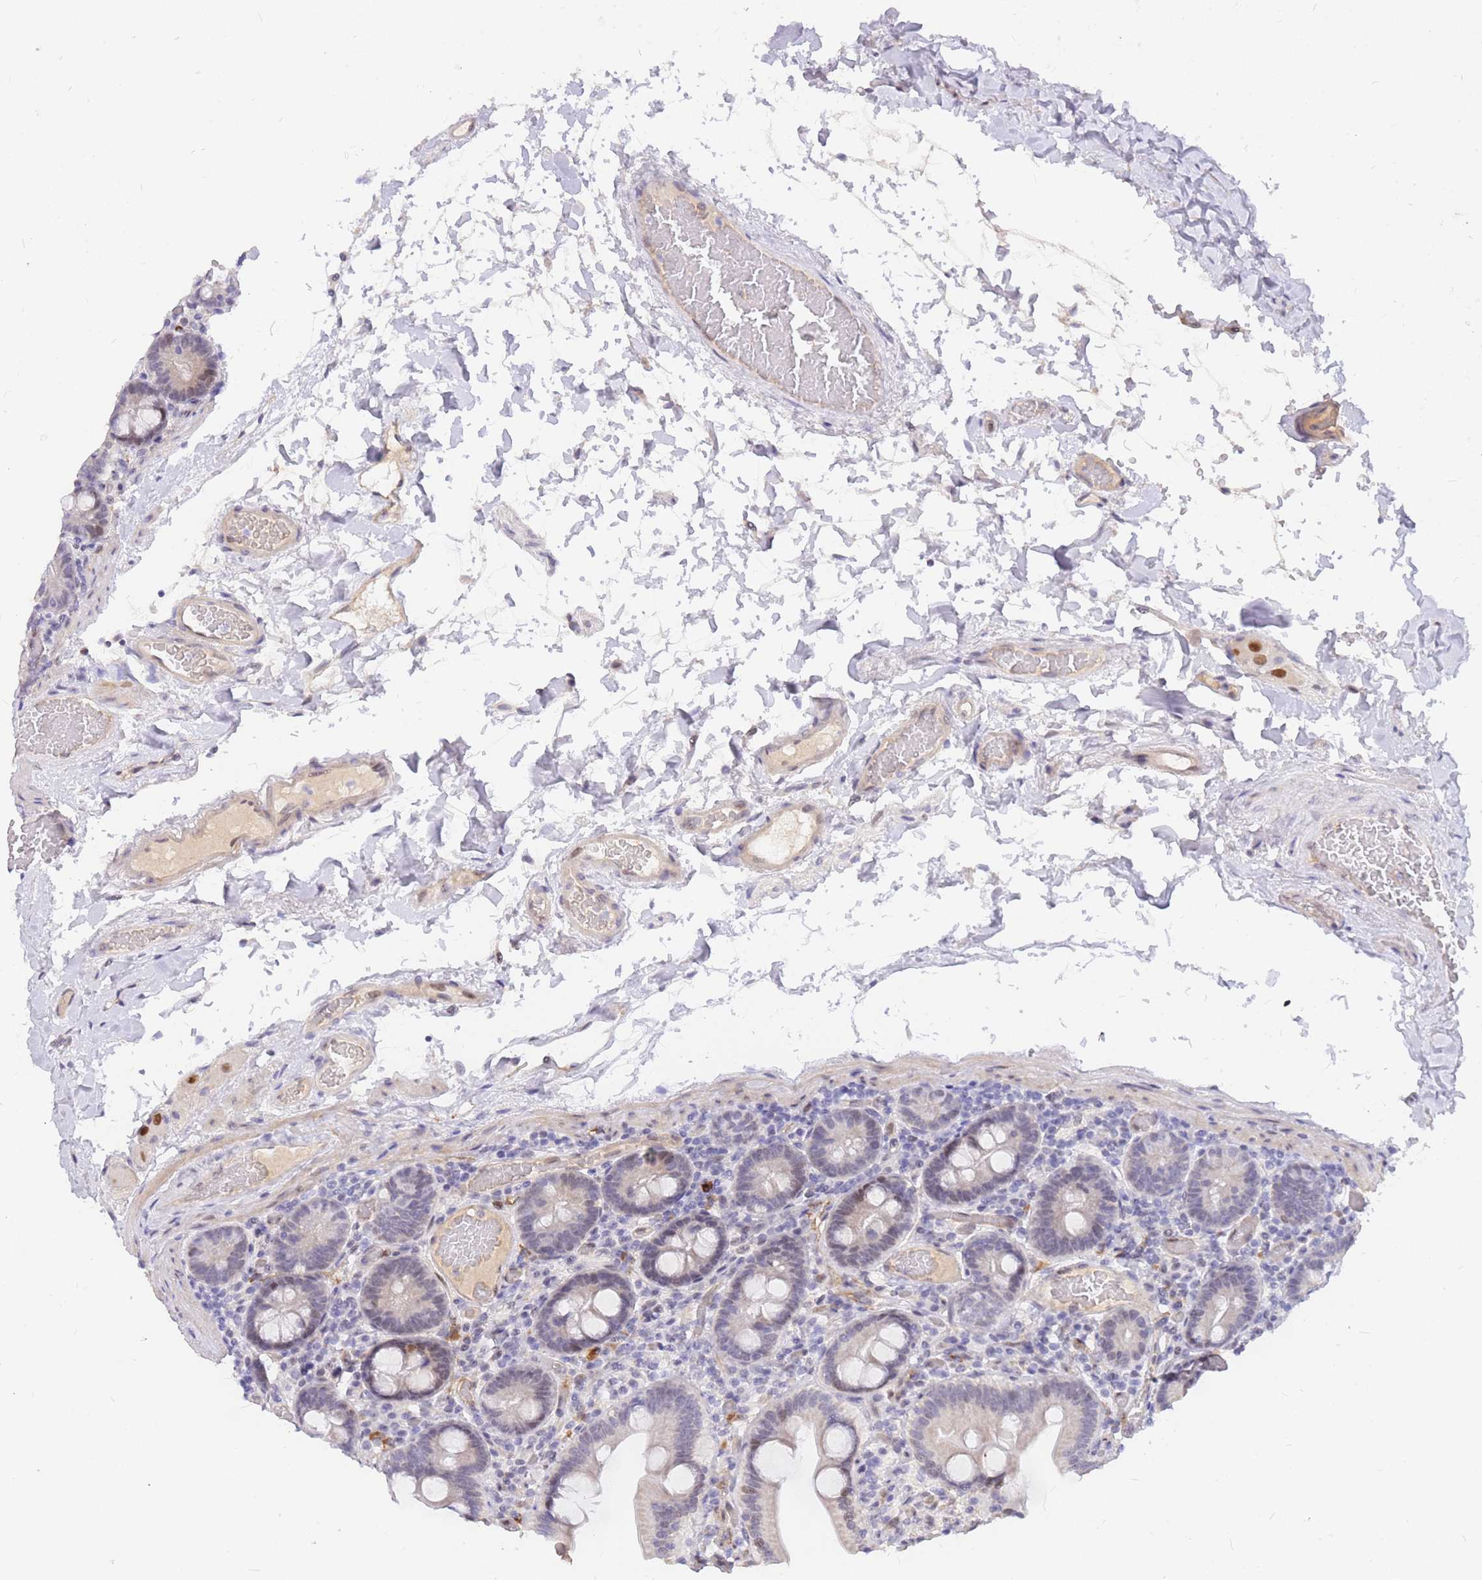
{"staining": {"intensity": "moderate", "quantity": "25%-75%", "location": "nuclear"}, "tissue": "duodenum", "cell_type": "Glandular cells", "image_type": "normal", "snomed": [{"axis": "morphology", "description": "Normal tissue, NOS"}, {"axis": "topography", "description": "Duodenum"}], "caption": "Immunohistochemistry of unremarkable human duodenum reveals medium levels of moderate nuclear expression in approximately 25%-75% of glandular cells.", "gene": "TLE2", "patient": {"sex": "male", "age": 55}}